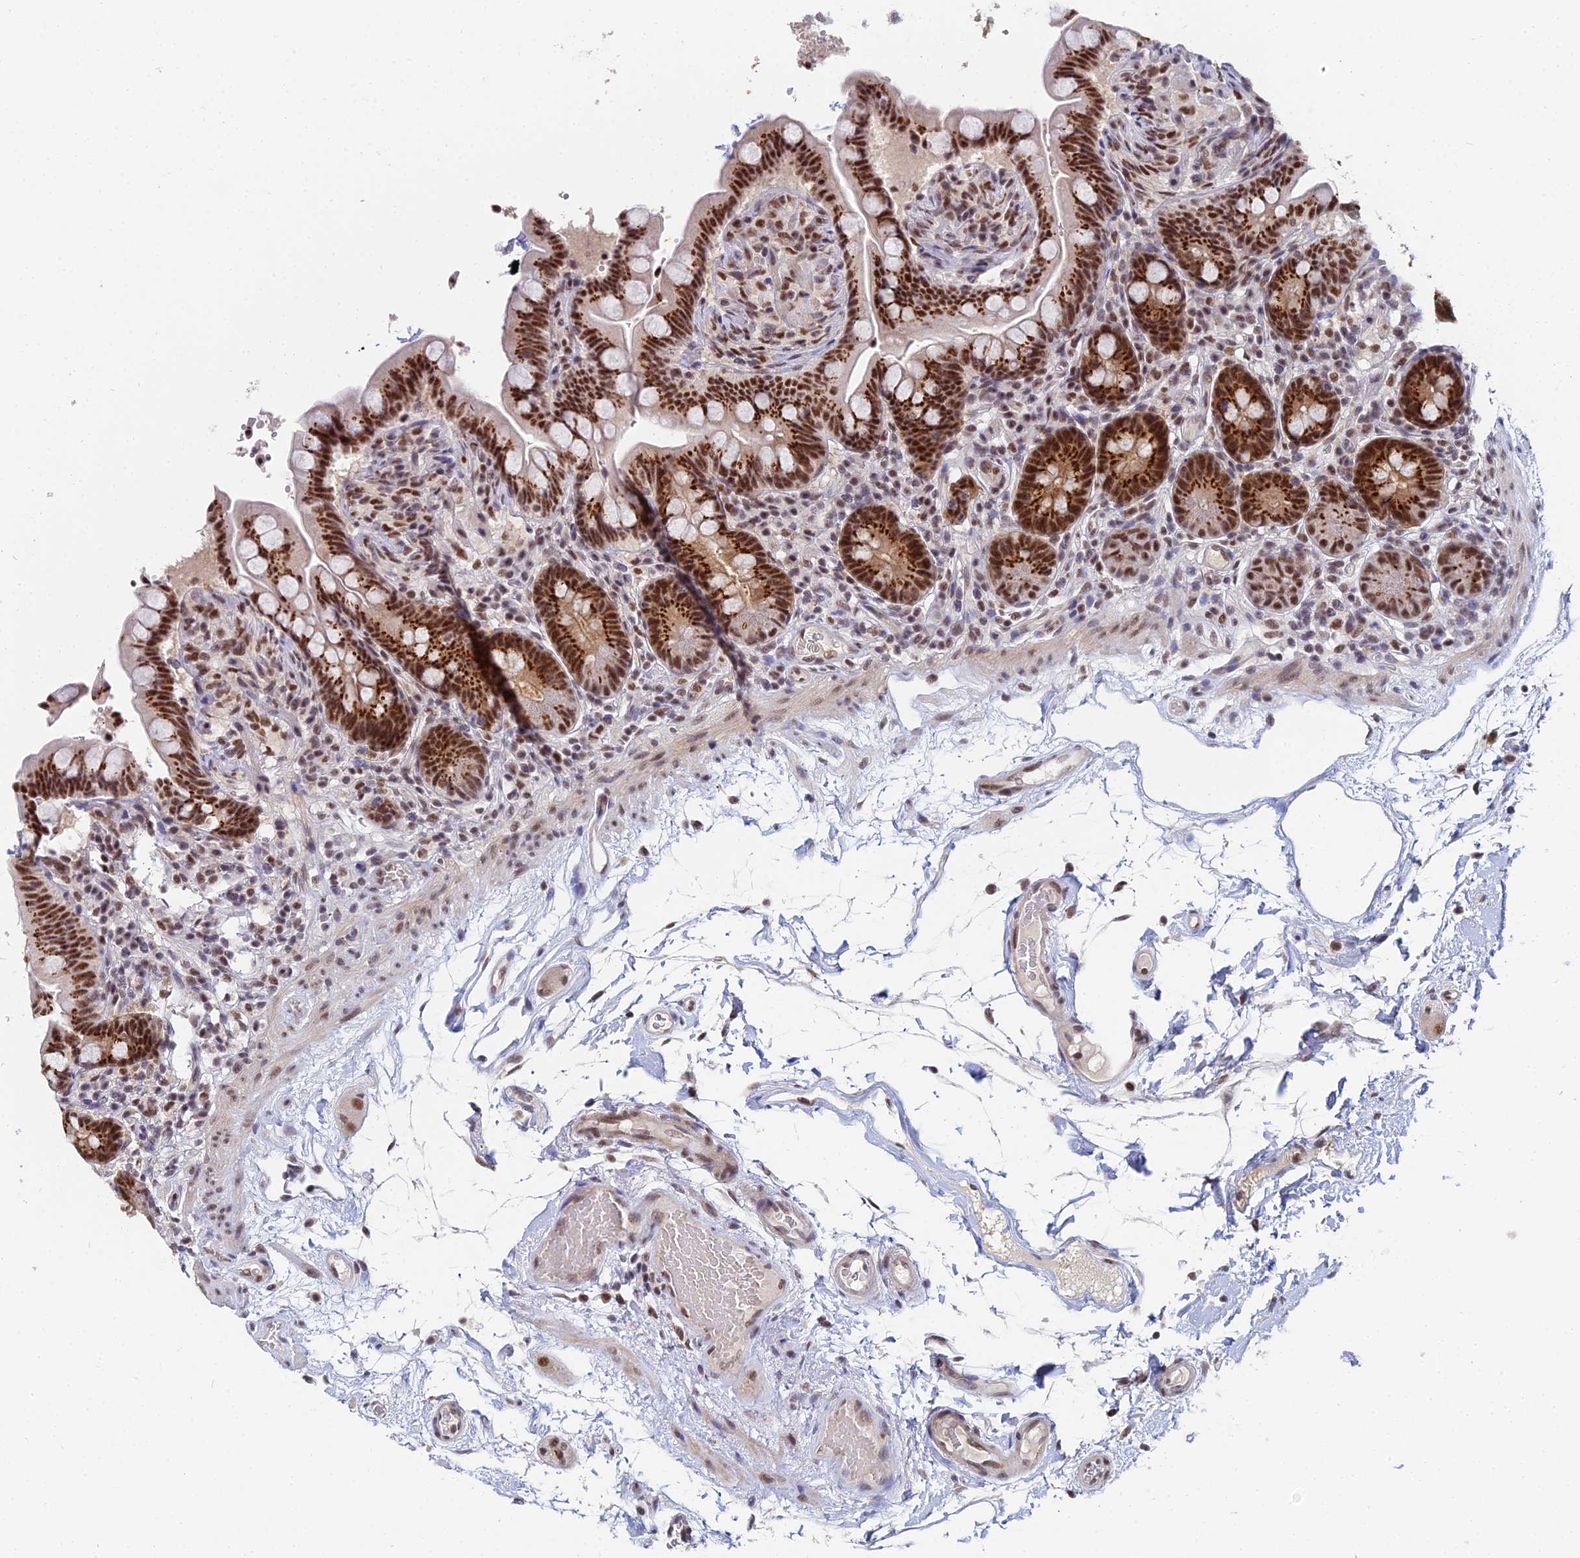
{"staining": {"intensity": "weak", "quantity": ">75%", "location": "nuclear"}, "tissue": "colon", "cell_type": "Endothelial cells", "image_type": "normal", "snomed": [{"axis": "morphology", "description": "Normal tissue, NOS"}, {"axis": "topography", "description": "Smooth muscle"}, {"axis": "topography", "description": "Colon"}], "caption": "About >75% of endothelial cells in normal colon reveal weak nuclear protein staining as visualized by brown immunohistochemical staining.", "gene": "THOC3", "patient": {"sex": "male", "age": 73}}